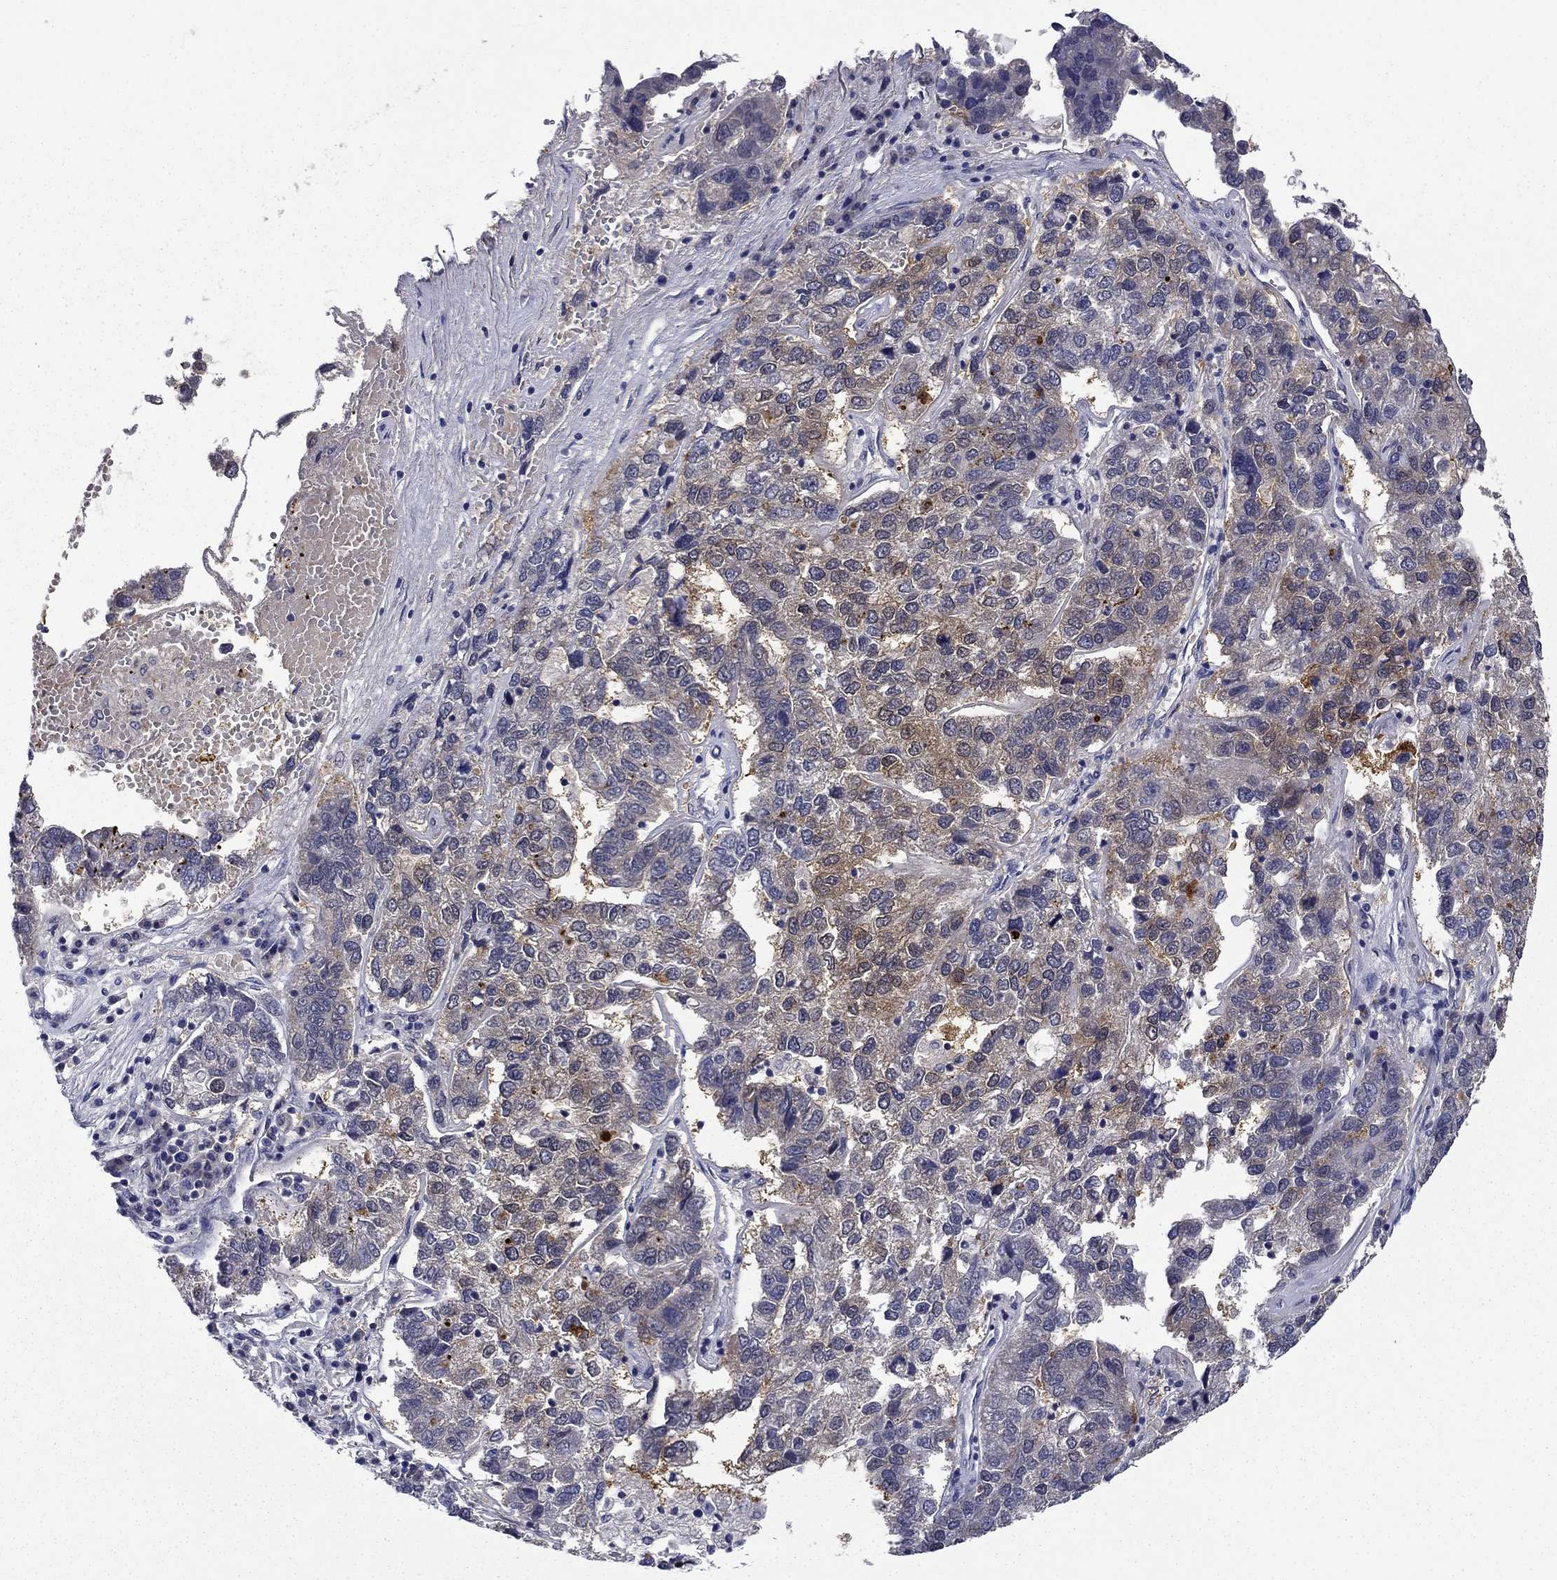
{"staining": {"intensity": "weak", "quantity": "<25%", "location": "cytoplasmic/membranous"}, "tissue": "pancreatic cancer", "cell_type": "Tumor cells", "image_type": "cancer", "snomed": [{"axis": "morphology", "description": "Adenocarcinoma, NOS"}, {"axis": "topography", "description": "Pancreas"}], "caption": "Histopathology image shows no protein expression in tumor cells of pancreatic adenocarcinoma tissue.", "gene": "DDTL", "patient": {"sex": "female", "age": 61}}